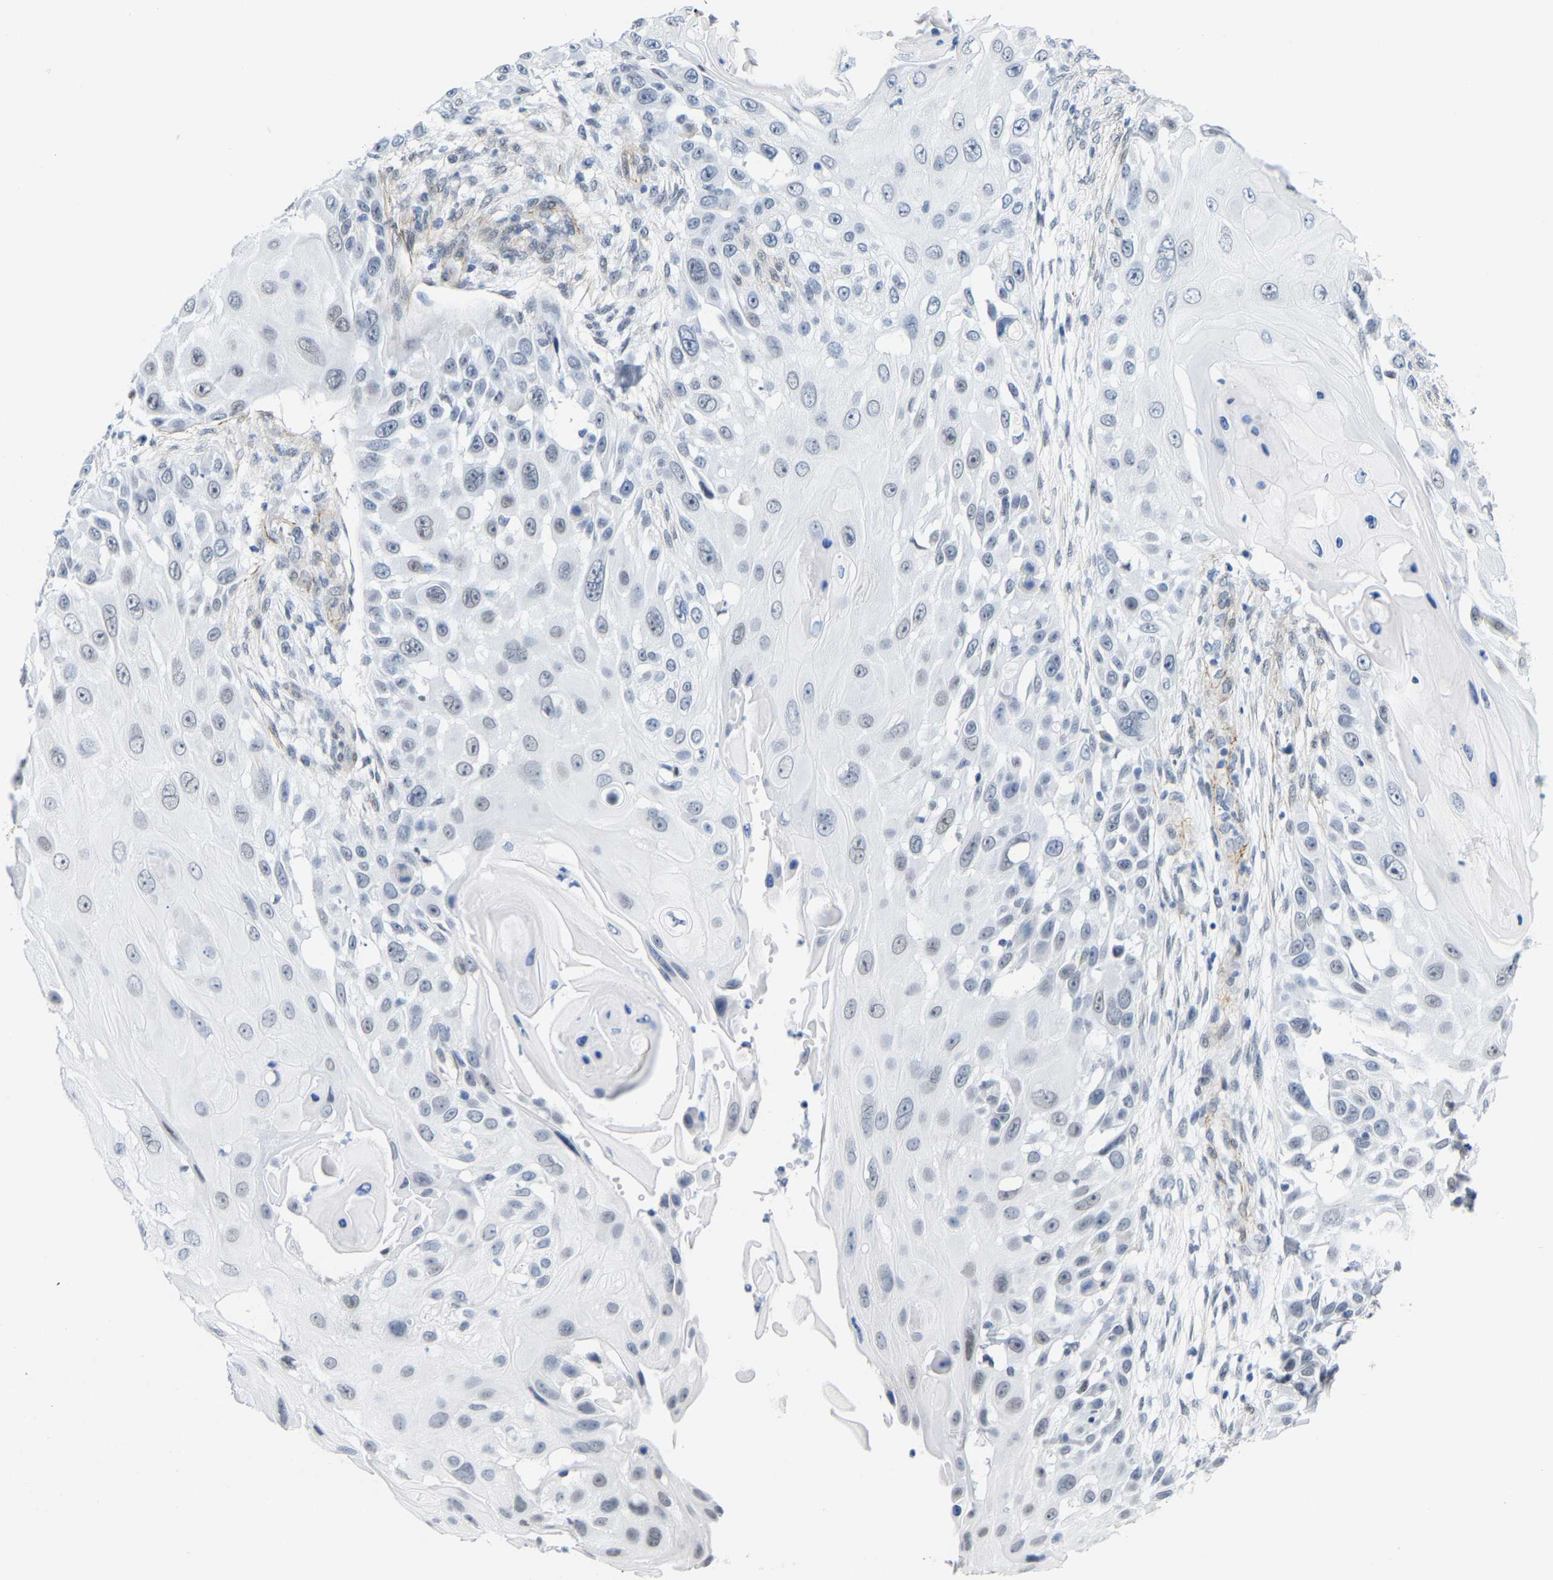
{"staining": {"intensity": "negative", "quantity": "none", "location": "none"}, "tissue": "skin cancer", "cell_type": "Tumor cells", "image_type": "cancer", "snomed": [{"axis": "morphology", "description": "Squamous cell carcinoma, NOS"}, {"axis": "topography", "description": "Skin"}], "caption": "Tumor cells are negative for brown protein staining in skin squamous cell carcinoma.", "gene": "FAM180A", "patient": {"sex": "female", "age": 44}}